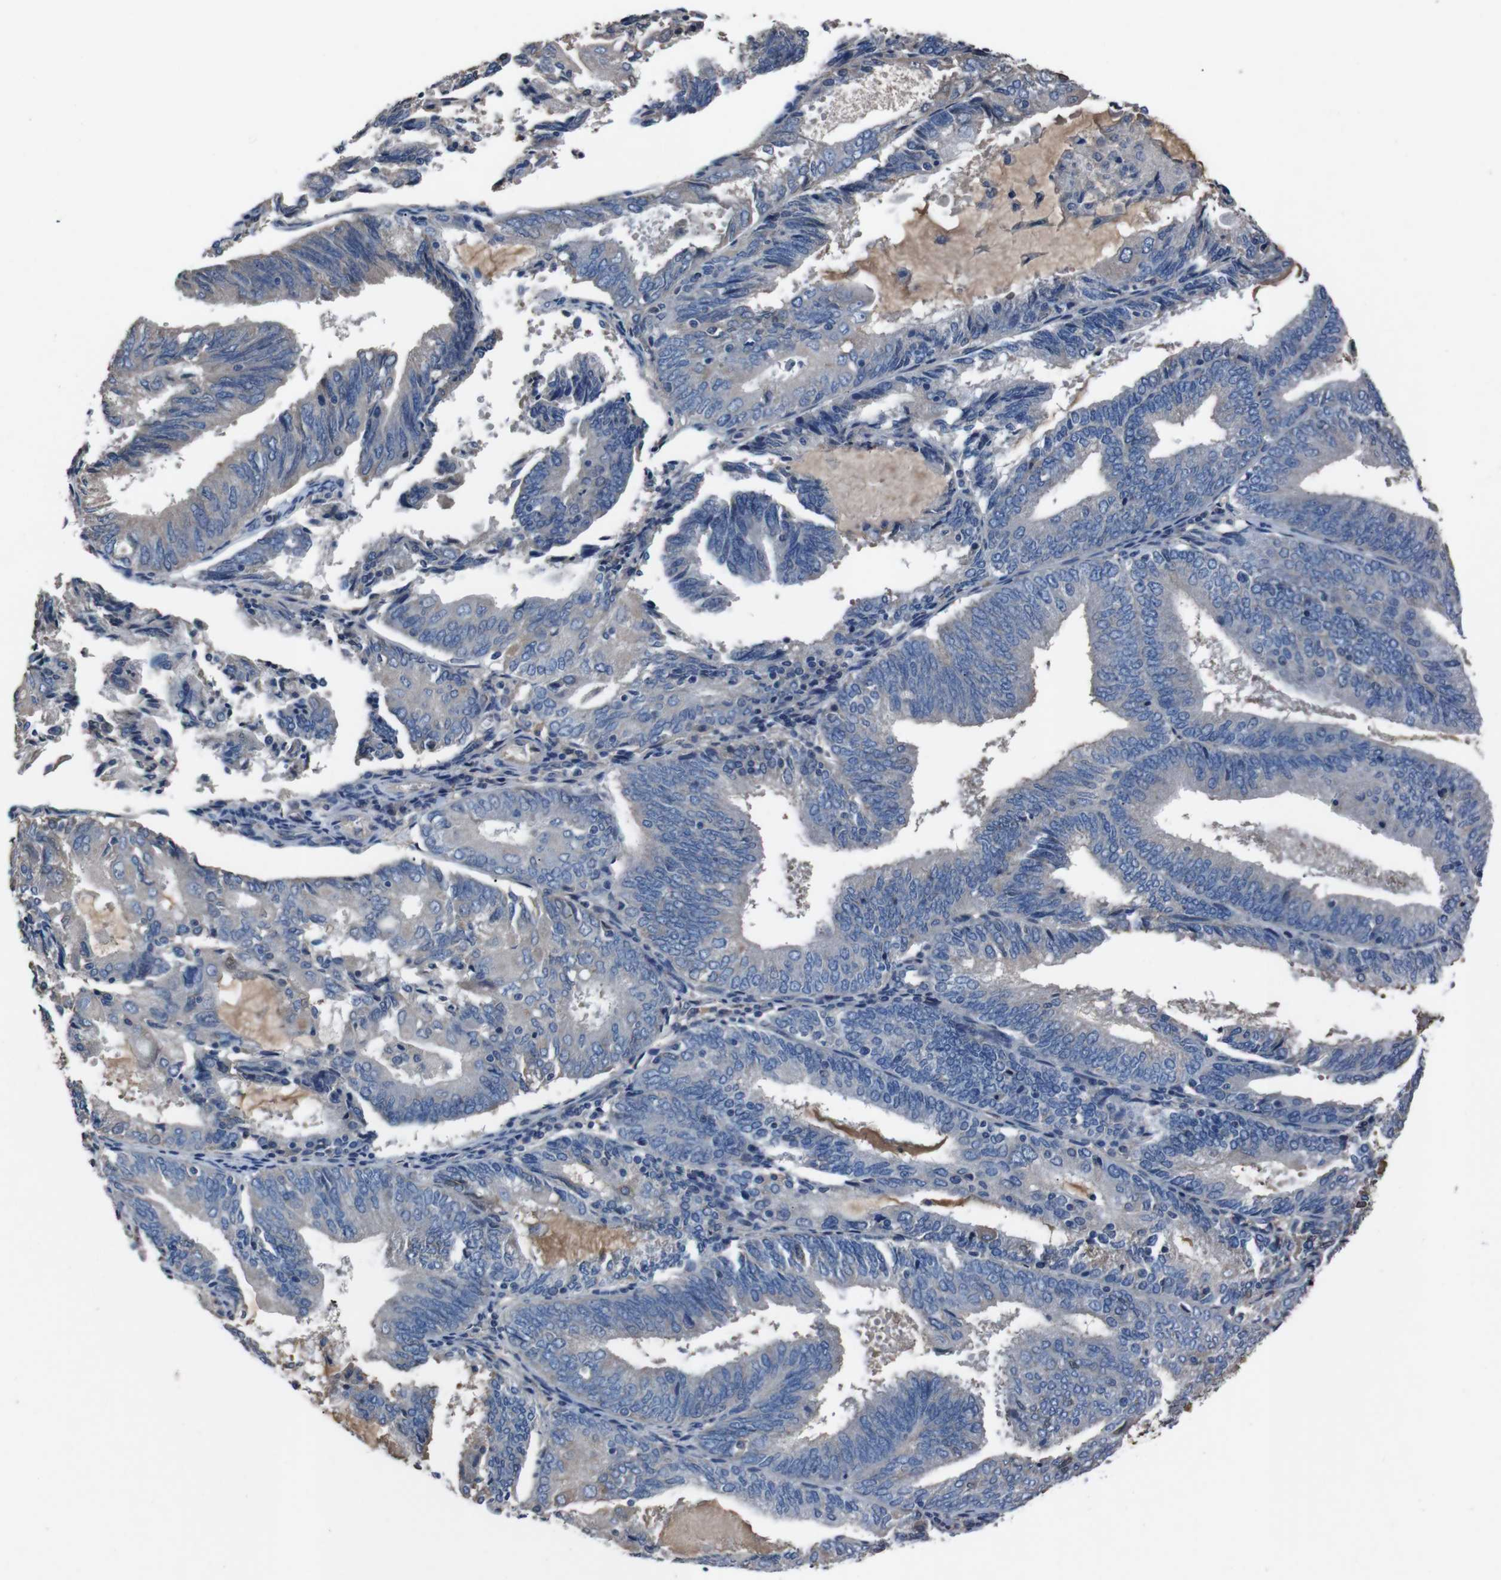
{"staining": {"intensity": "negative", "quantity": "none", "location": "none"}, "tissue": "endometrial cancer", "cell_type": "Tumor cells", "image_type": "cancer", "snomed": [{"axis": "morphology", "description": "Adenocarcinoma, NOS"}, {"axis": "topography", "description": "Endometrium"}], "caption": "This is an immunohistochemistry (IHC) histopathology image of endometrial cancer. There is no positivity in tumor cells.", "gene": "LEP", "patient": {"sex": "female", "age": 81}}